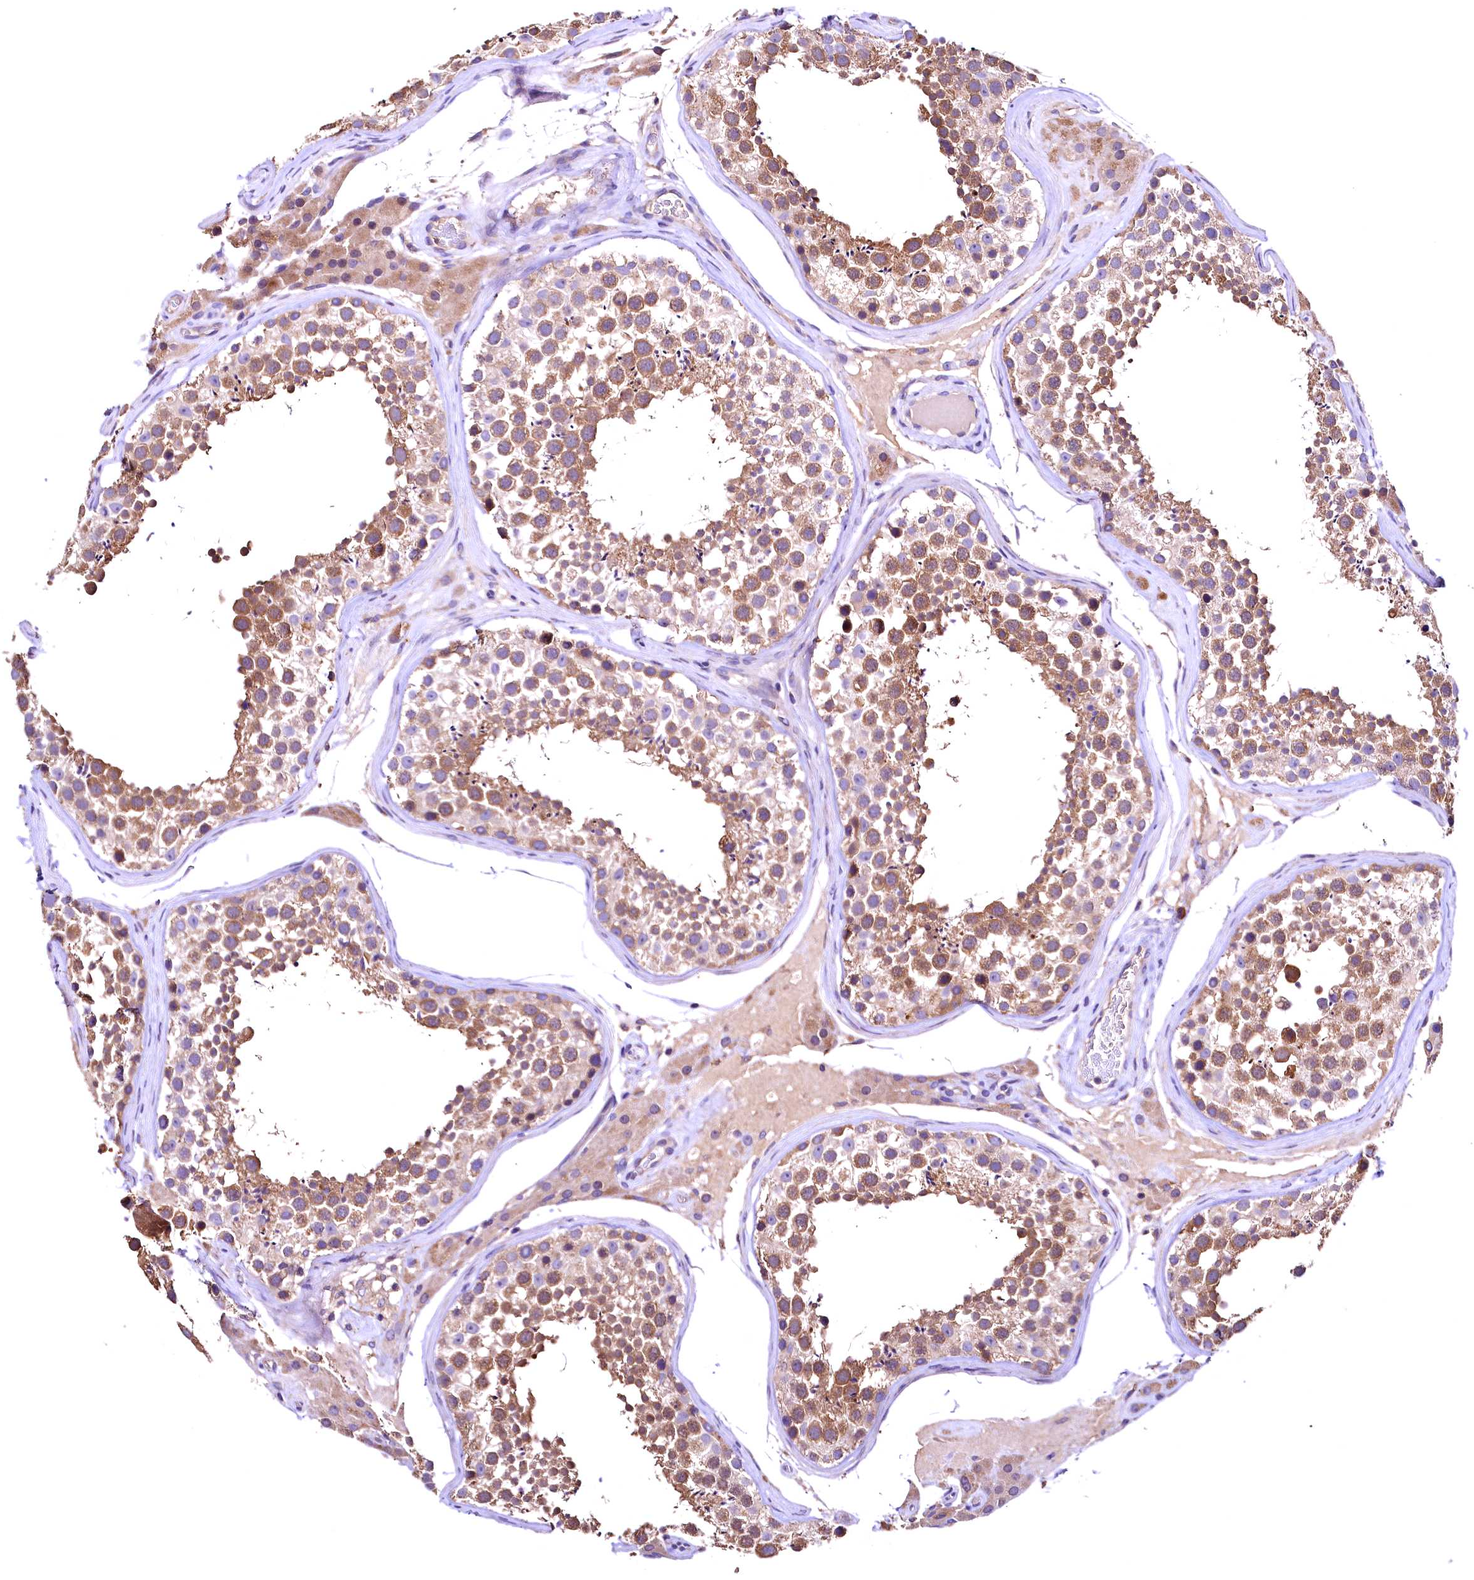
{"staining": {"intensity": "moderate", "quantity": ">75%", "location": "cytoplasmic/membranous"}, "tissue": "testis", "cell_type": "Cells in seminiferous ducts", "image_type": "normal", "snomed": [{"axis": "morphology", "description": "Normal tissue, NOS"}, {"axis": "topography", "description": "Testis"}], "caption": "Benign testis exhibits moderate cytoplasmic/membranous staining in approximately >75% of cells in seminiferous ducts.", "gene": "ENKD1", "patient": {"sex": "male", "age": 46}}